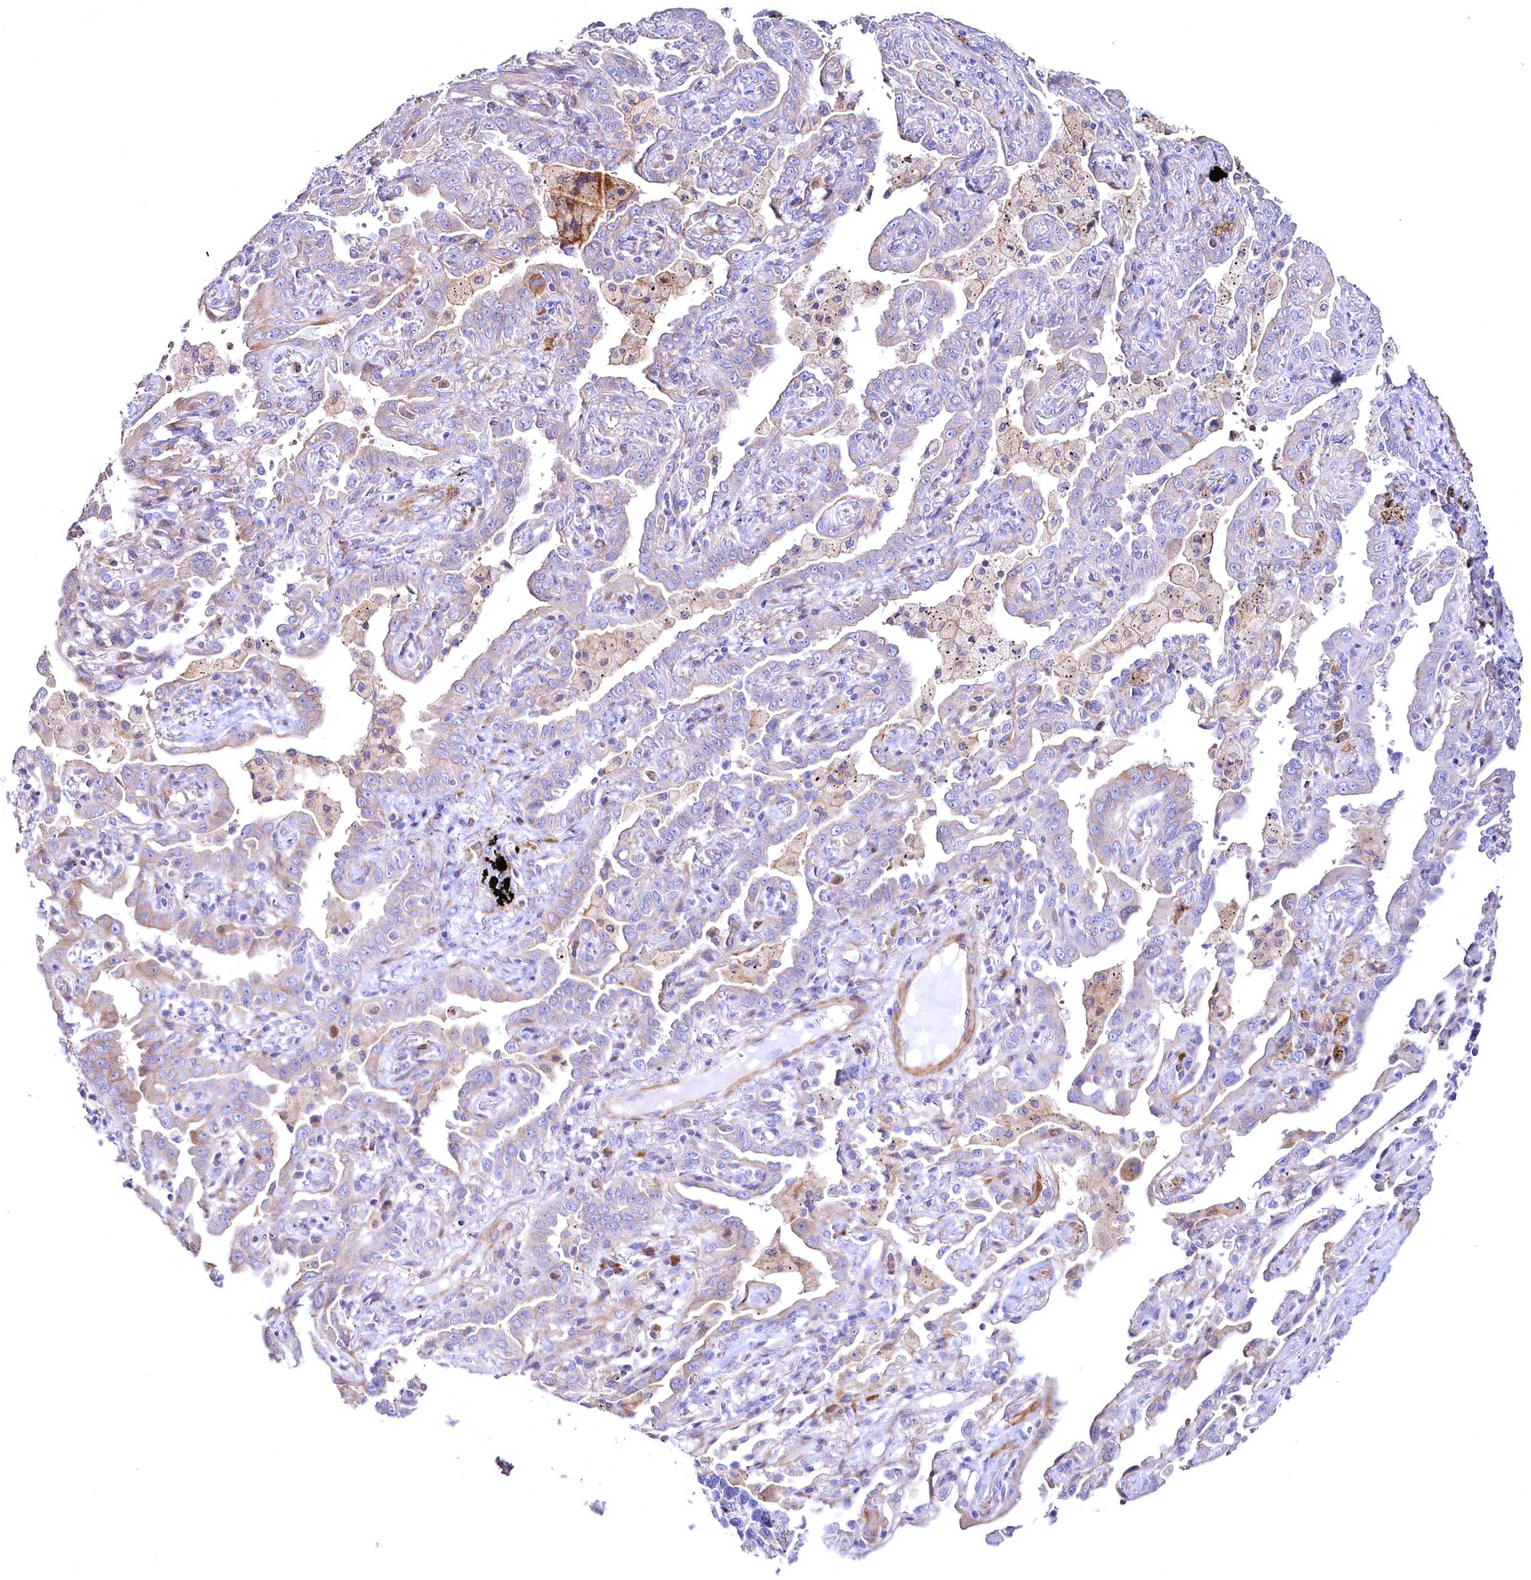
{"staining": {"intensity": "weak", "quantity": "<25%", "location": "cytoplasmic/membranous"}, "tissue": "lung cancer", "cell_type": "Tumor cells", "image_type": "cancer", "snomed": [{"axis": "morphology", "description": "Adenocarcinoma, NOS"}, {"axis": "topography", "description": "Lung"}], "caption": "Protein analysis of lung cancer shows no significant positivity in tumor cells.", "gene": "WNT8A", "patient": {"sex": "male", "age": 67}}